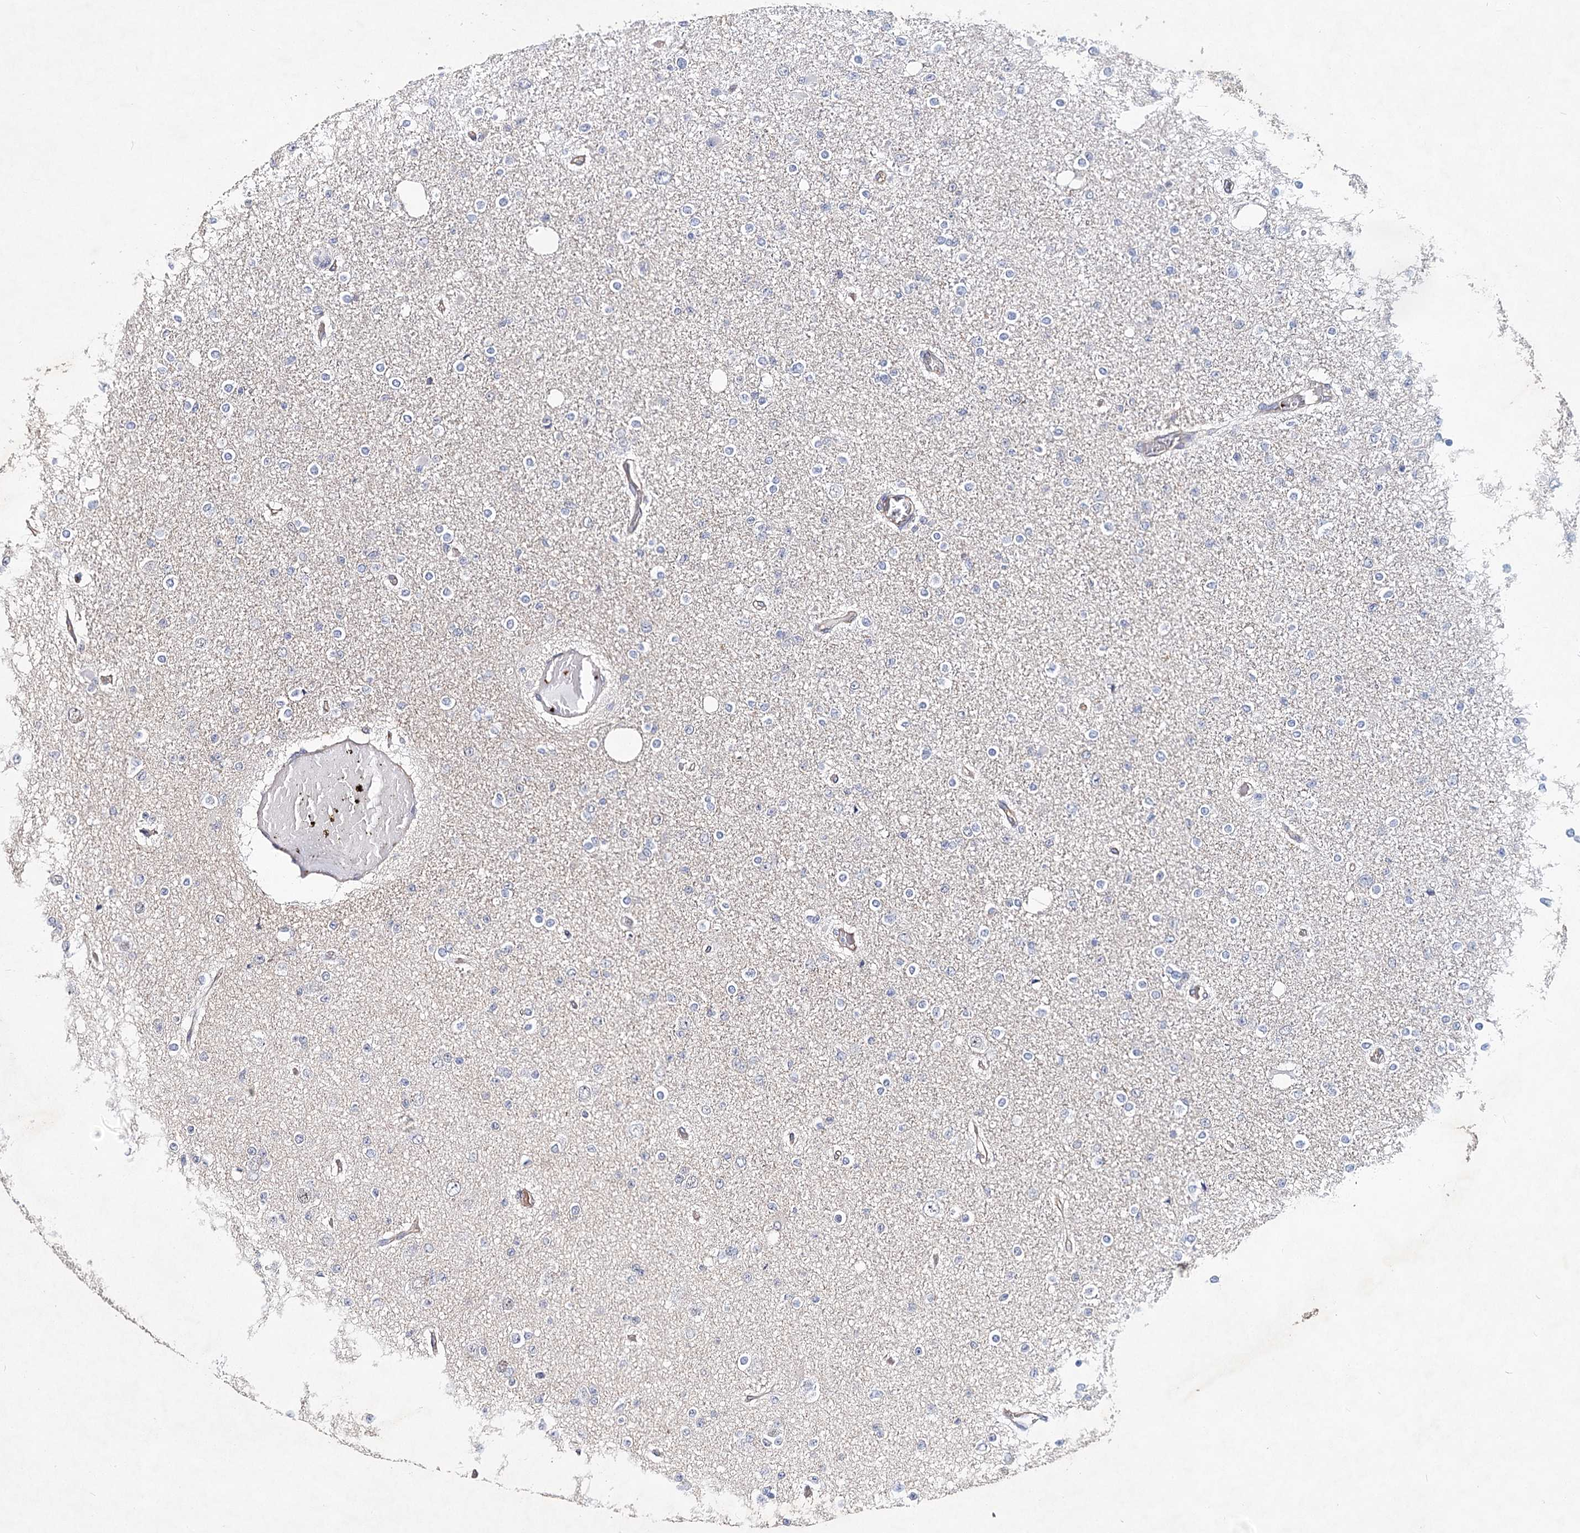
{"staining": {"intensity": "negative", "quantity": "none", "location": "none"}, "tissue": "glioma", "cell_type": "Tumor cells", "image_type": "cancer", "snomed": [{"axis": "morphology", "description": "Glioma, malignant, Low grade"}, {"axis": "topography", "description": "Brain"}], "caption": "Protein analysis of malignant low-grade glioma displays no significant expression in tumor cells. (DAB (3,3'-diaminobenzidine) immunohistochemistry (IHC) visualized using brightfield microscopy, high magnification).", "gene": "TMEM218", "patient": {"sex": "female", "age": 22}}